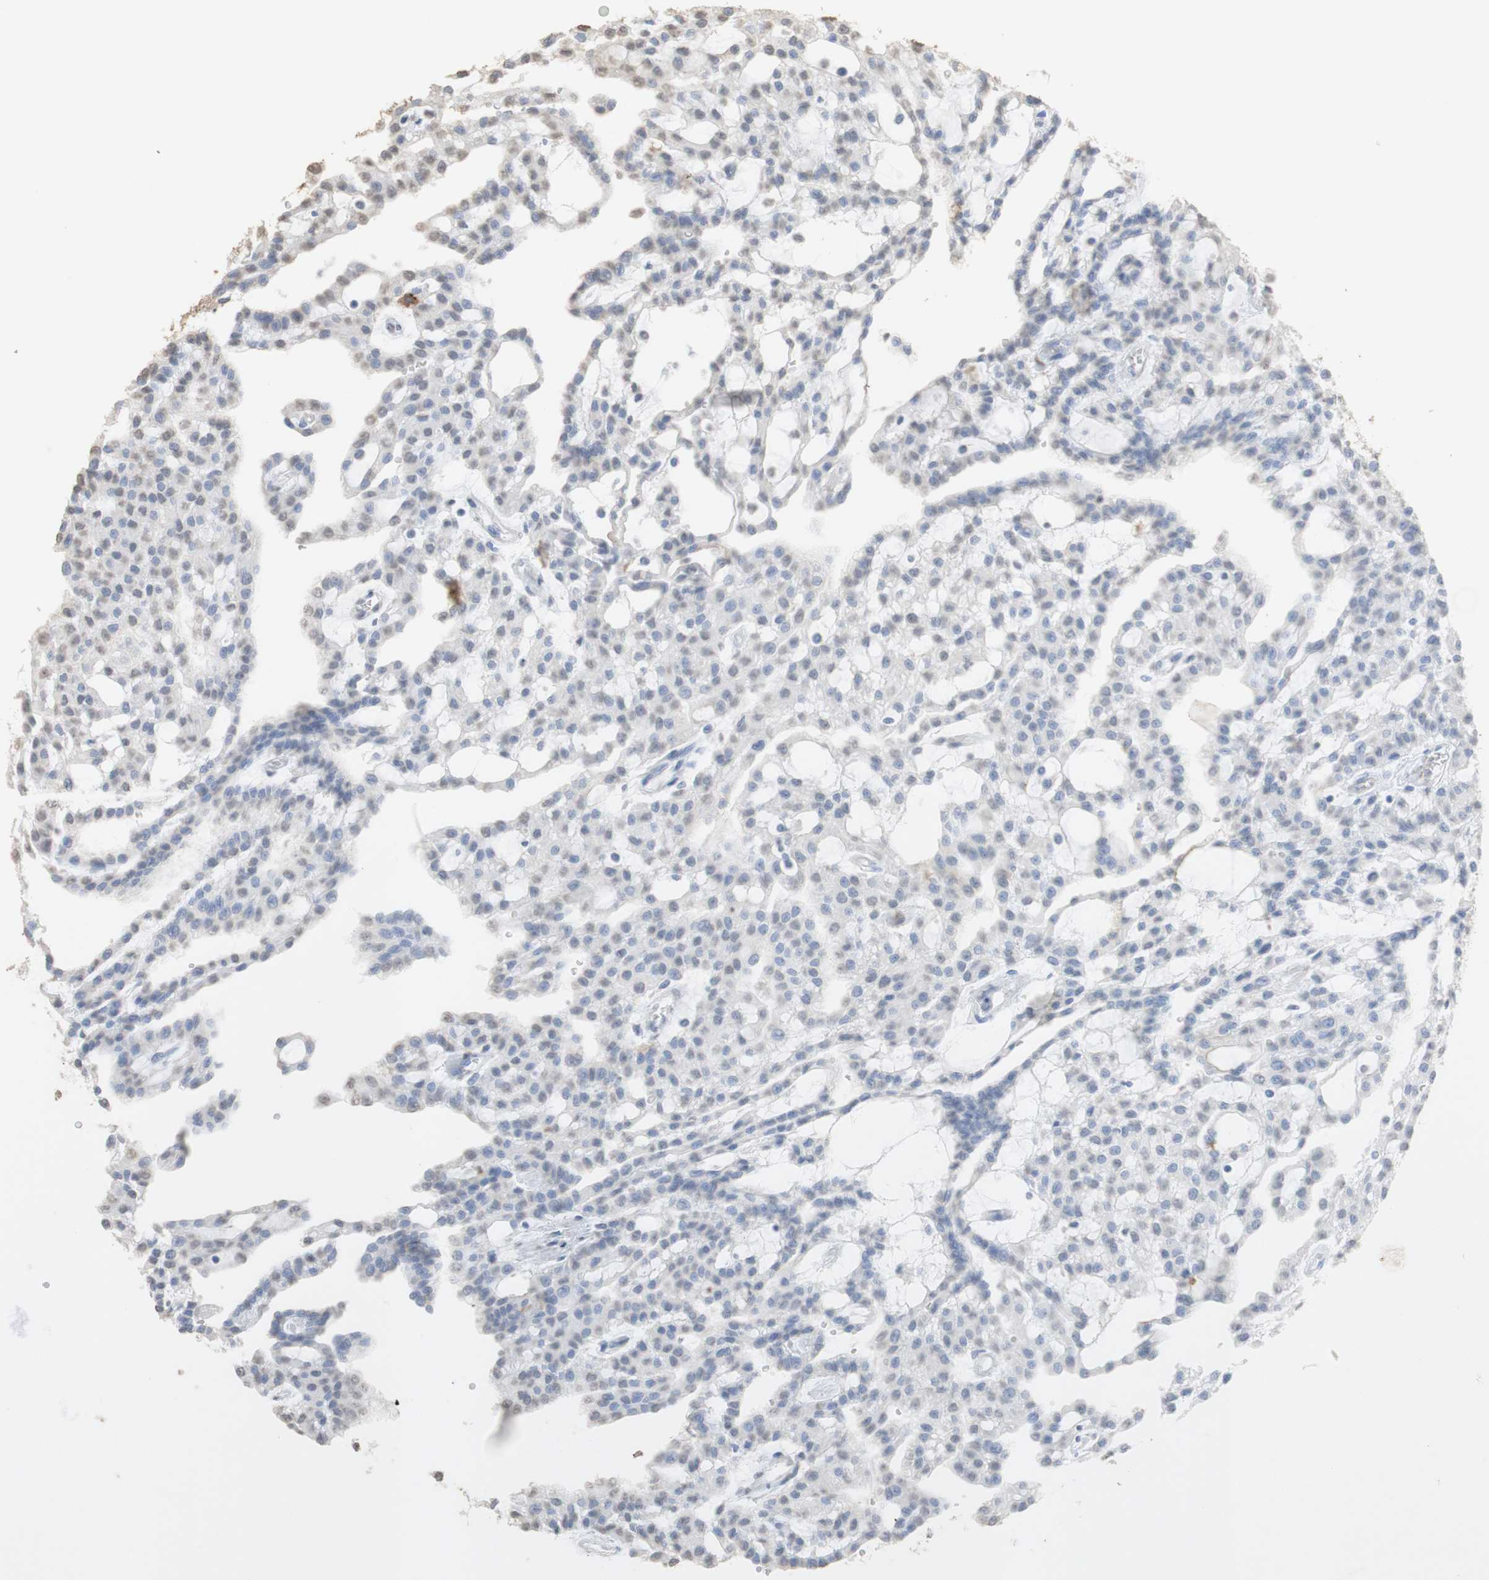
{"staining": {"intensity": "weak", "quantity": "<25%", "location": "cytoplasmic/membranous,nuclear"}, "tissue": "renal cancer", "cell_type": "Tumor cells", "image_type": "cancer", "snomed": [{"axis": "morphology", "description": "Adenocarcinoma, NOS"}, {"axis": "topography", "description": "Kidney"}], "caption": "The image reveals no staining of tumor cells in adenocarcinoma (renal).", "gene": "L1CAM", "patient": {"sex": "male", "age": 63}}